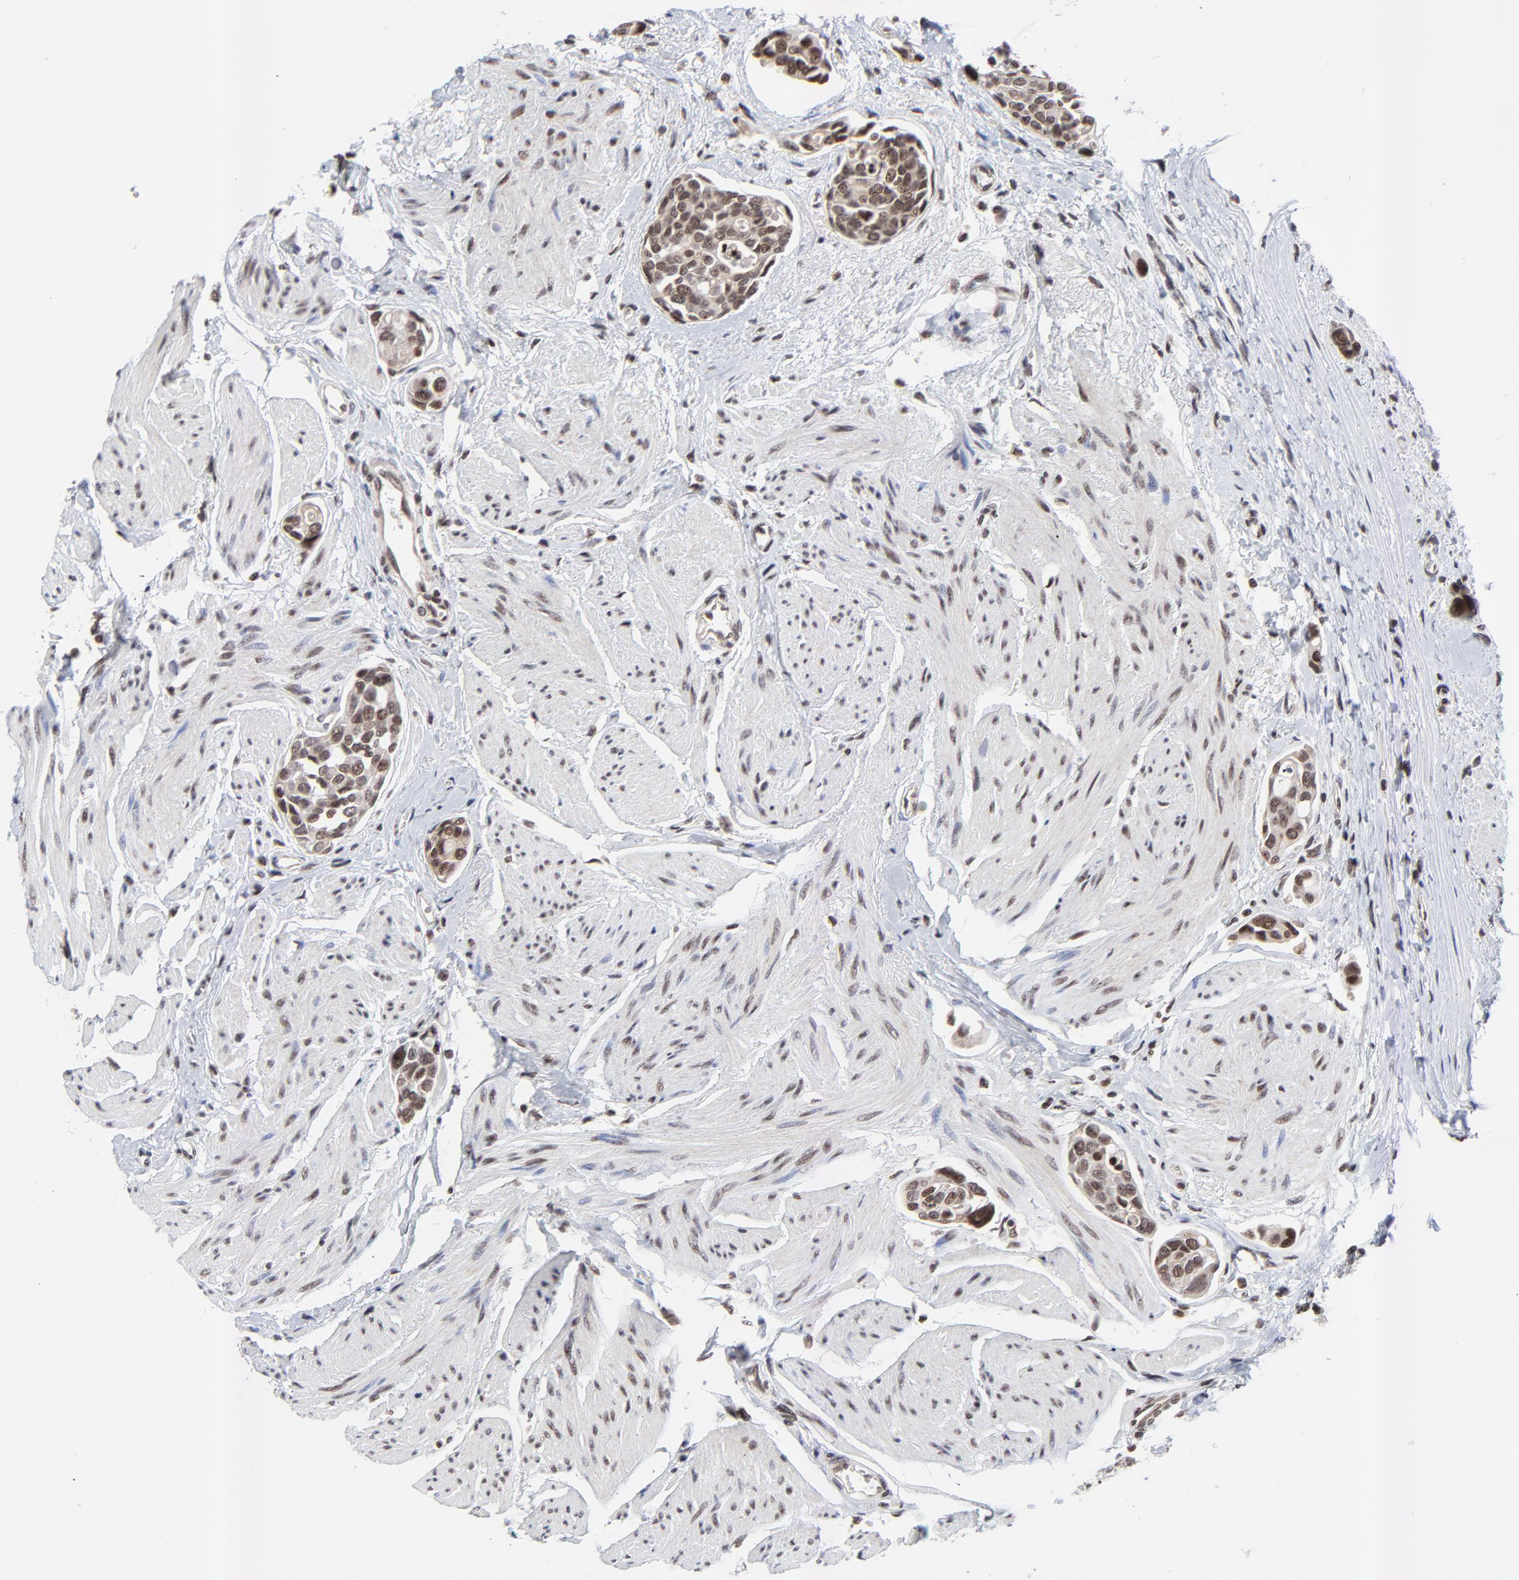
{"staining": {"intensity": "moderate", "quantity": ">75%", "location": "cytoplasmic/membranous,nuclear"}, "tissue": "urothelial cancer", "cell_type": "Tumor cells", "image_type": "cancer", "snomed": [{"axis": "morphology", "description": "Urothelial carcinoma, High grade"}, {"axis": "topography", "description": "Urinary bladder"}], "caption": "The histopathology image shows immunohistochemical staining of urothelial cancer. There is moderate cytoplasmic/membranous and nuclear positivity is present in approximately >75% of tumor cells. The protein is stained brown, and the nuclei are stained in blue (DAB (3,3'-diaminobenzidine) IHC with brightfield microscopy, high magnification).", "gene": "ZNF777", "patient": {"sex": "male", "age": 78}}